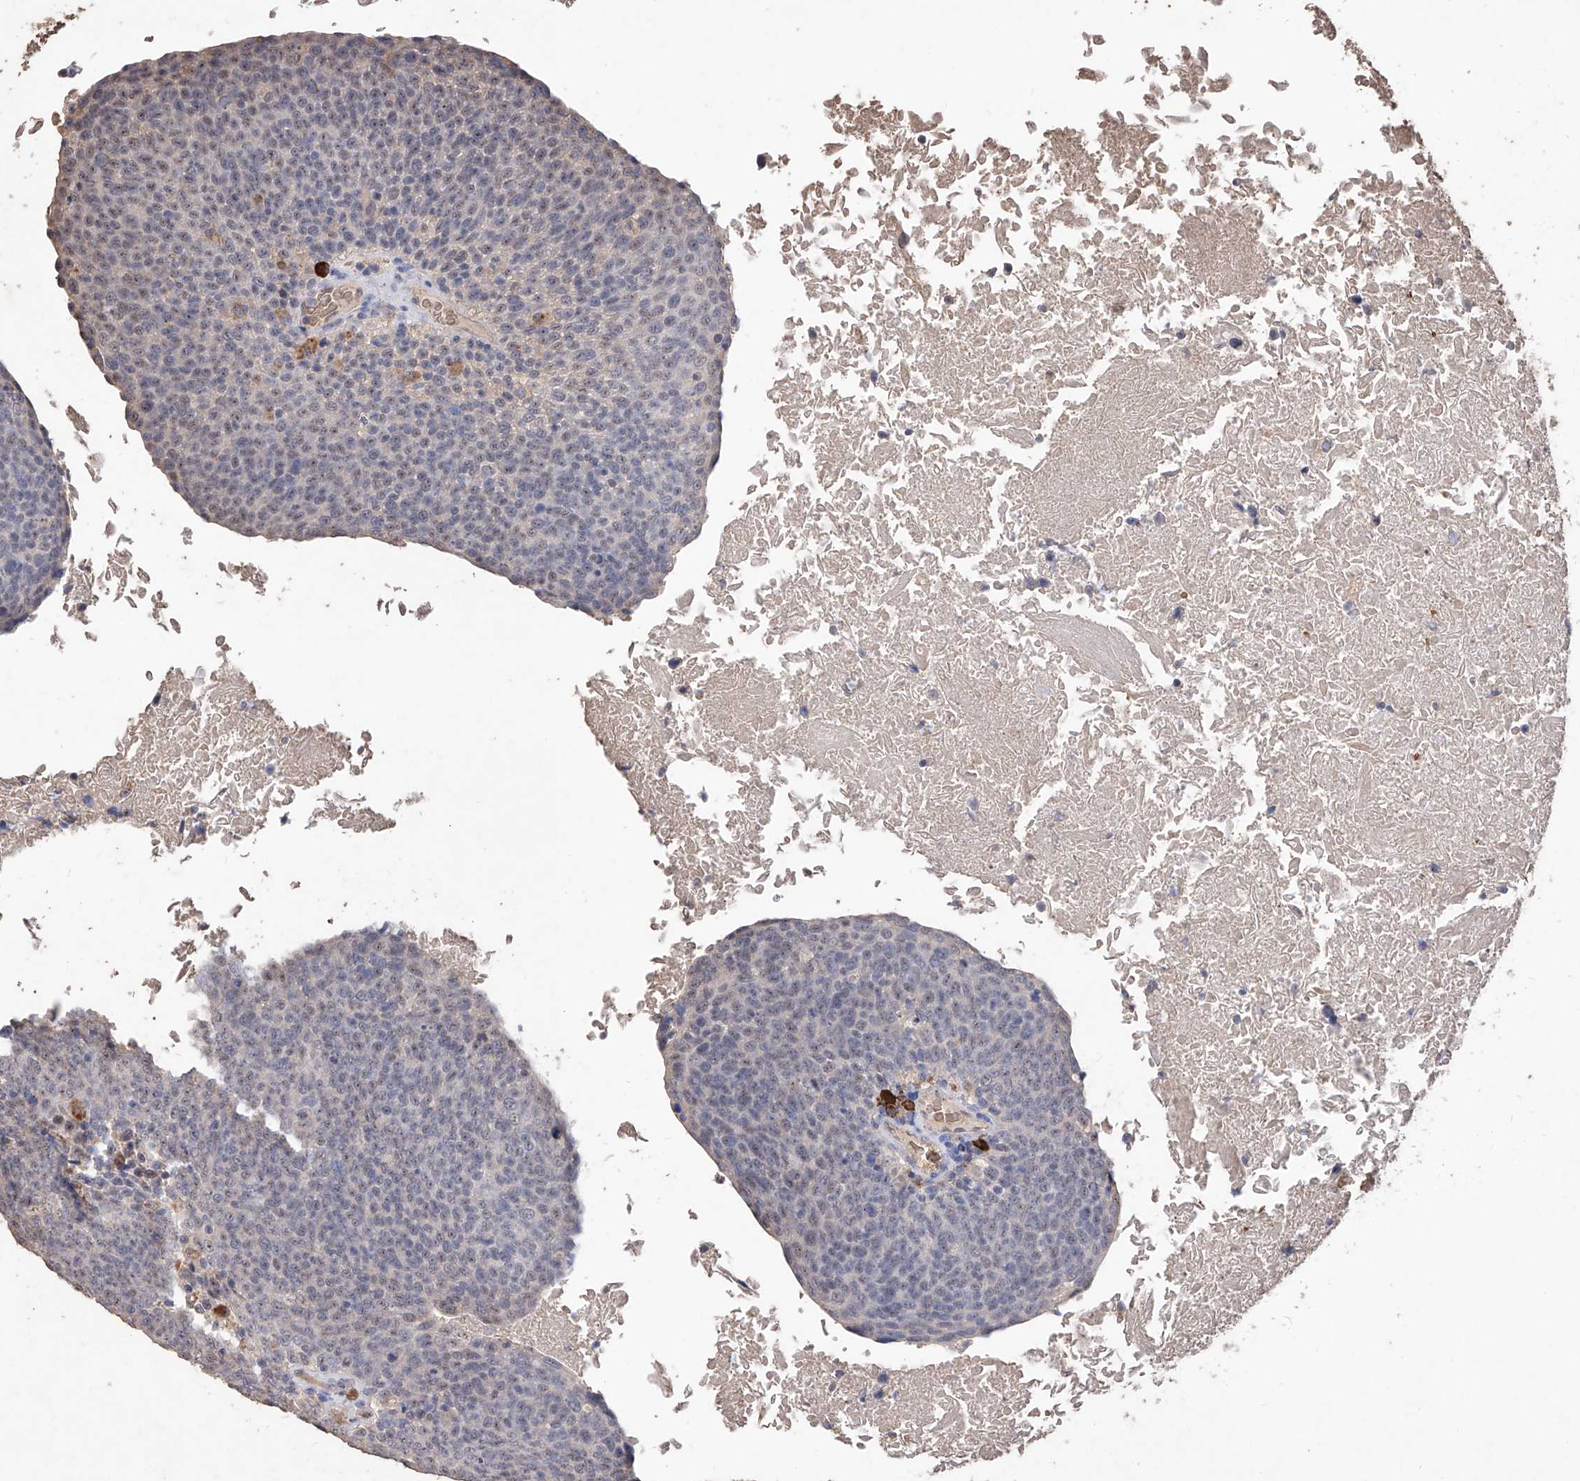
{"staining": {"intensity": "negative", "quantity": "none", "location": "none"}, "tissue": "head and neck cancer", "cell_type": "Tumor cells", "image_type": "cancer", "snomed": [{"axis": "morphology", "description": "Squamous cell carcinoma, NOS"}, {"axis": "morphology", "description": "Squamous cell carcinoma, metastatic, NOS"}, {"axis": "topography", "description": "Lymph node"}, {"axis": "topography", "description": "Head-Neck"}], "caption": "Squamous cell carcinoma (head and neck) stained for a protein using immunohistochemistry displays no positivity tumor cells.", "gene": "EML1", "patient": {"sex": "male", "age": 62}}